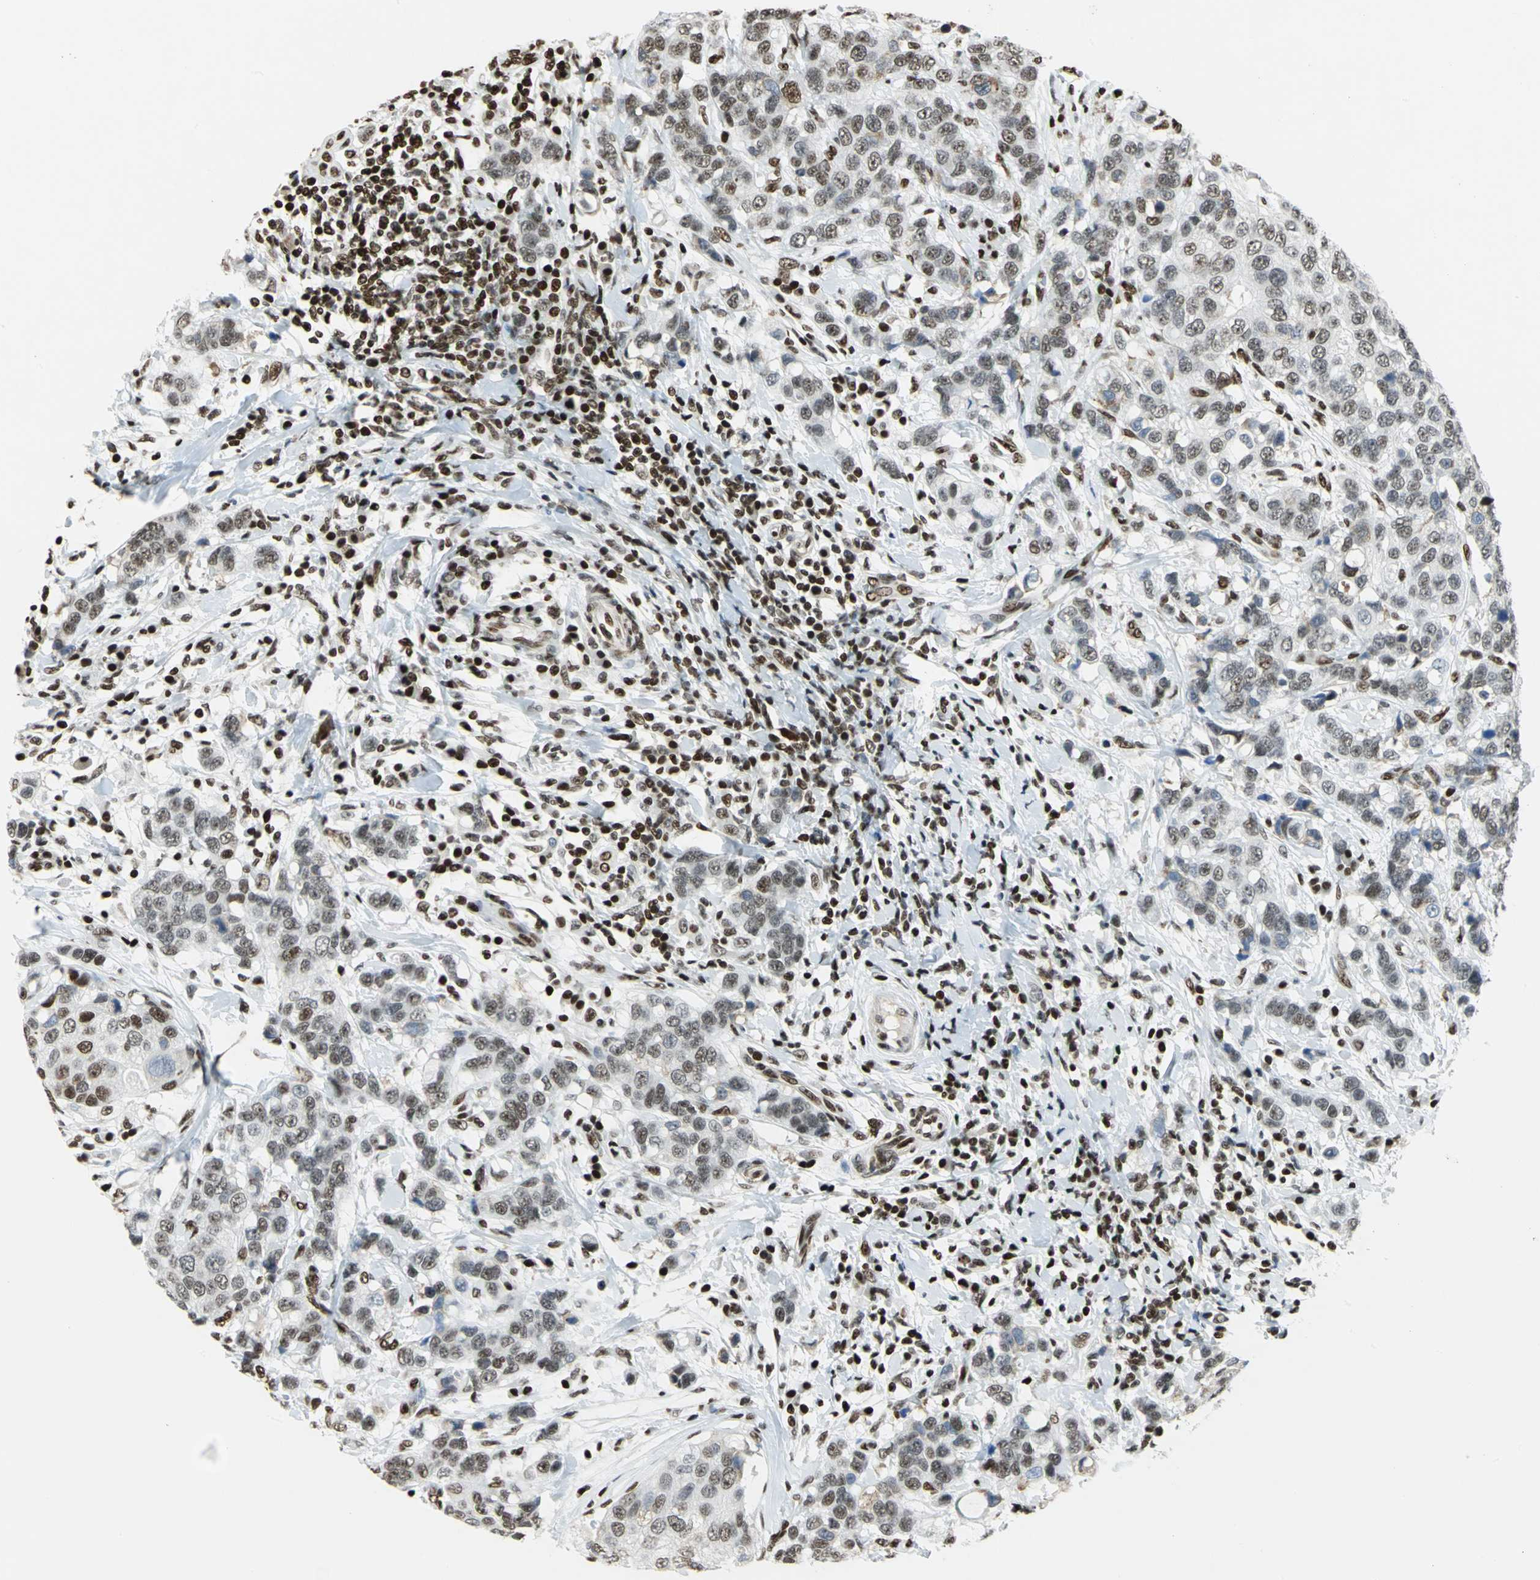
{"staining": {"intensity": "strong", "quantity": "25%-75%", "location": "nuclear"}, "tissue": "breast cancer", "cell_type": "Tumor cells", "image_type": "cancer", "snomed": [{"axis": "morphology", "description": "Duct carcinoma"}, {"axis": "topography", "description": "Breast"}], "caption": "This photomicrograph displays immunohistochemistry (IHC) staining of human breast invasive ductal carcinoma, with high strong nuclear staining in approximately 25%-75% of tumor cells.", "gene": "HMGB1", "patient": {"sex": "female", "age": 27}}